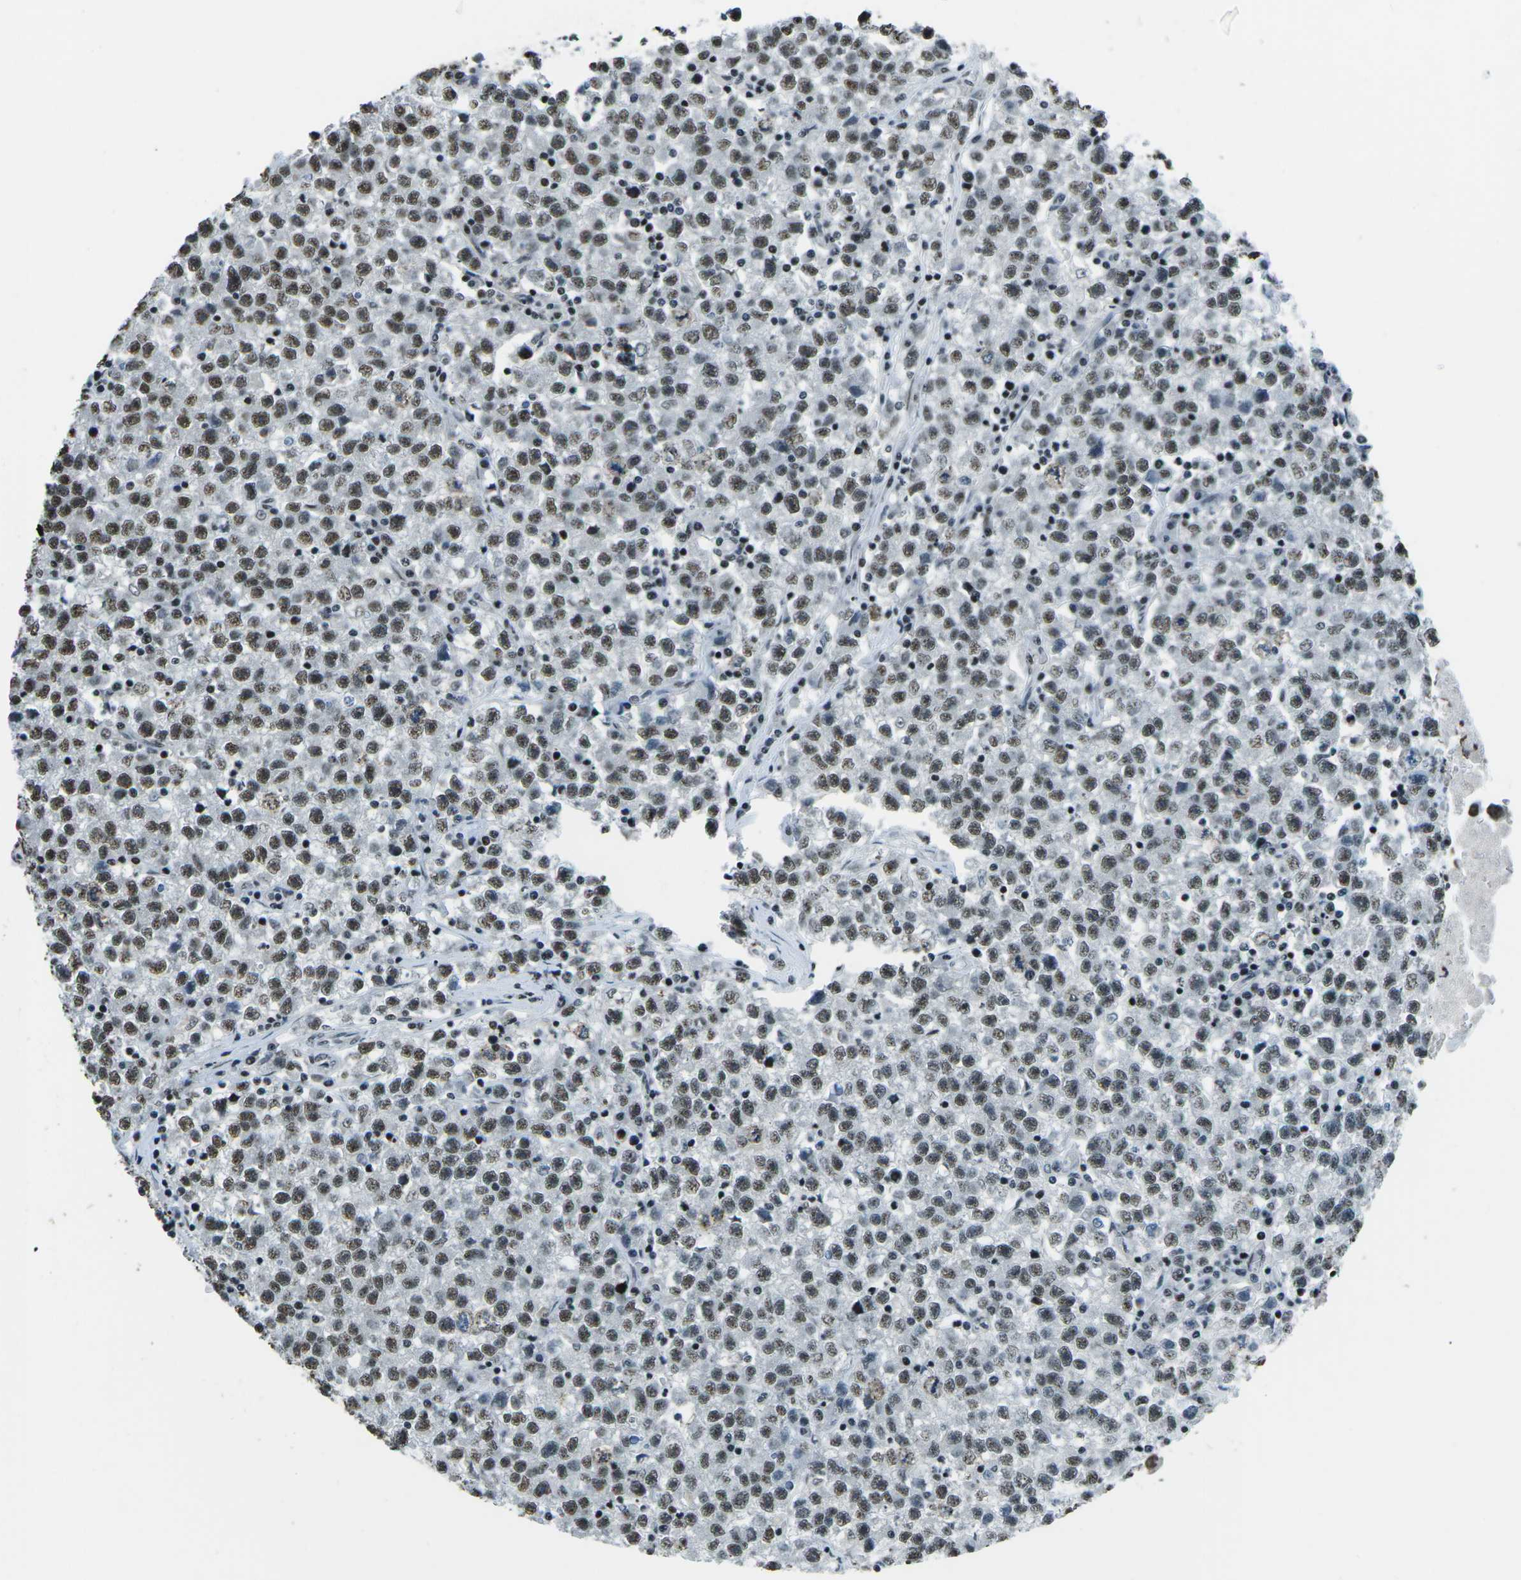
{"staining": {"intensity": "moderate", "quantity": ">75%", "location": "nuclear"}, "tissue": "testis cancer", "cell_type": "Tumor cells", "image_type": "cancer", "snomed": [{"axis": "morphology", "description": "Seminoma, NOS"}, {"axis": "topography", "description": "Testis"}], "caption": "Immunohistochemical staining of human seminoma (testis) exhibits medium levels of moderate nuclear protein expression in about >75% of tumor cells. (DAB (3,3'-diaminobenzidine) IHC, brown staining for protein, blue staining for nuclei).", "gene": "RBL2", "patient": {"sex": "male", "age": 22}}